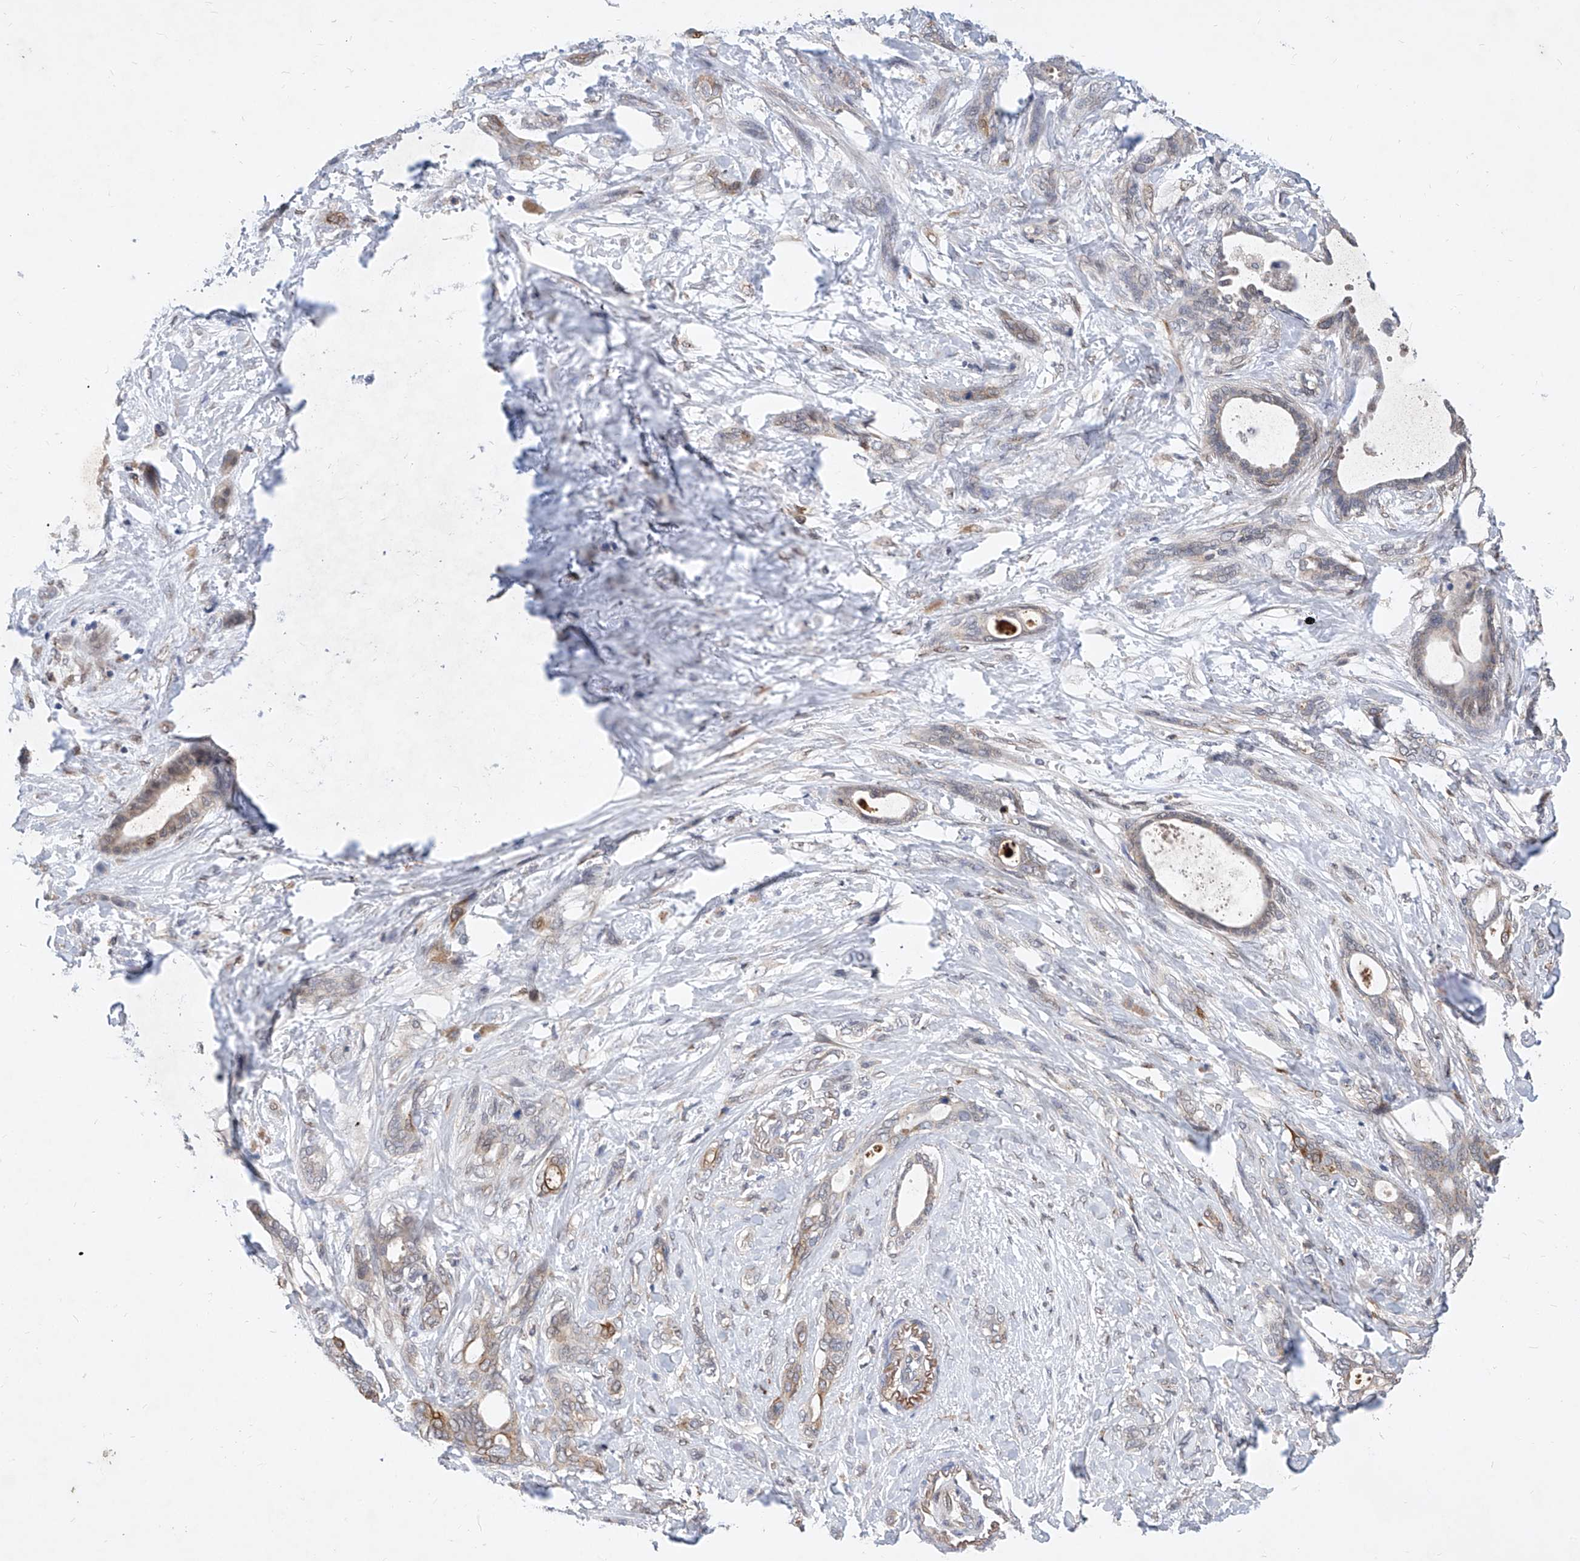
{"staining": {"intensity": "negative", "quantity": "none", "location": "none"}, "tissue": "pancreatic cancer", "cell_type": "Tumor cells", "image_type": "cancer", "snomed": [{"axis": "morphology", "description": "Normal tissue, NOS"}, {"axis": "morphology", "description": "Adenocarcinoma, NOS"}, {"axis": "topography", "description": "Pancreas"}, {"axis": "topography", "description": "Peripheral nerve tissue"}], "caption": "DAB immunohistochemical staining of pancreatic adenocarcinoma exhibits no significant expression in tumor cells. (DAB (3,3'-diaminobenzidine) immunohistochemistry visualized using brightfield microscopy, high magnification).", "gene": "MX2", "patient": {"sex": "female", "age": 63}}